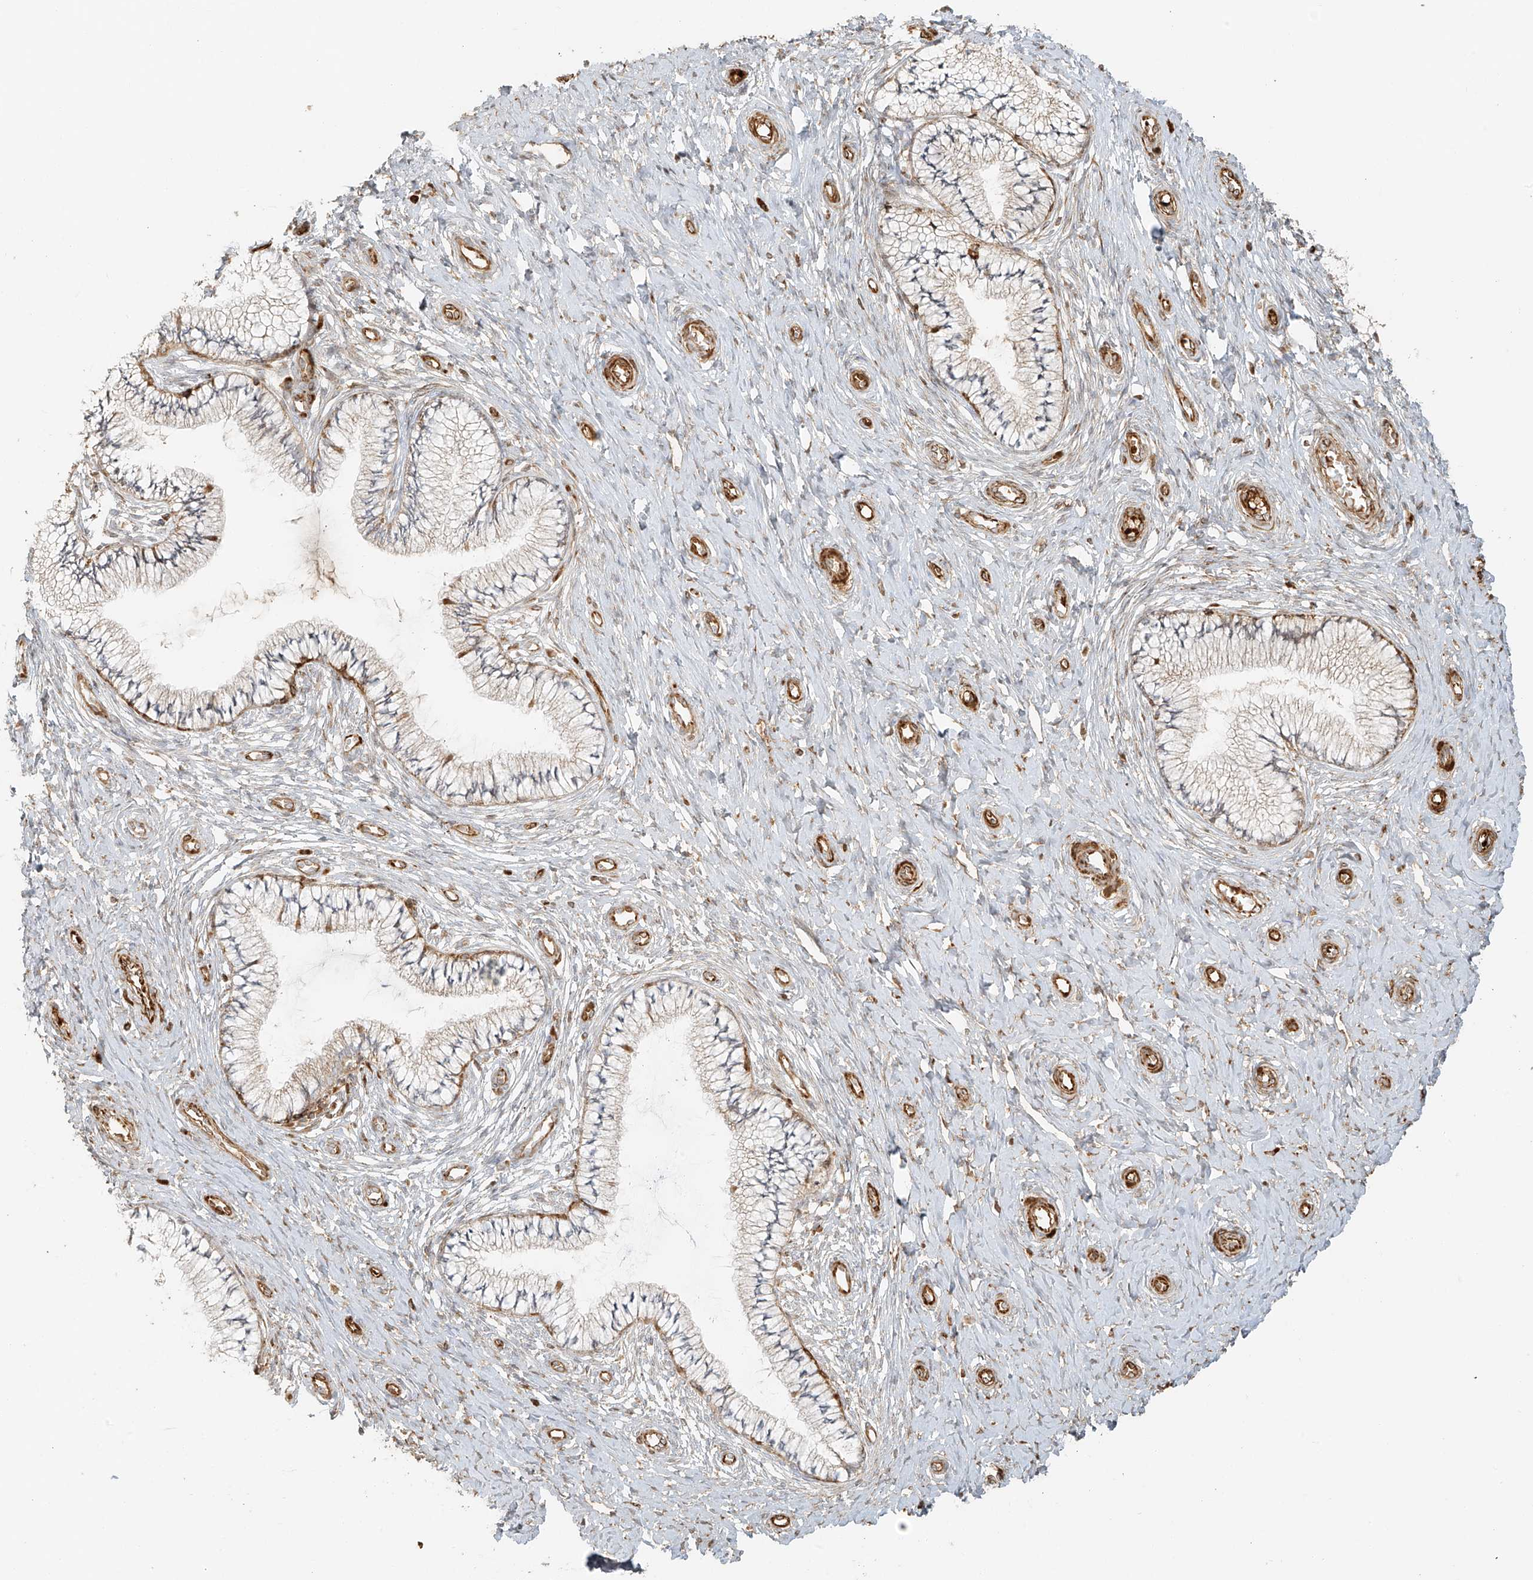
{"staining": {"intensity": "moderate", "quantity": "<25%", "location": "cytoplasmic/membranous"}, "tissue": "cervix", "cell_type": "Glandular cells", "image_type": "normal", "snomed": [{"axis": "morphology", "description": "Normal tissue, NOS"}, {"axis": "topography", "description": "Cervix"}], "caption": "This is a histology image of immunohistochemistry staining of normal cervix, which shows moderate positivity in the cytoplasmic/membranous of glandular cells.", "gene": "MIPEP", "patient": {"sex": "female", "age": 36}}